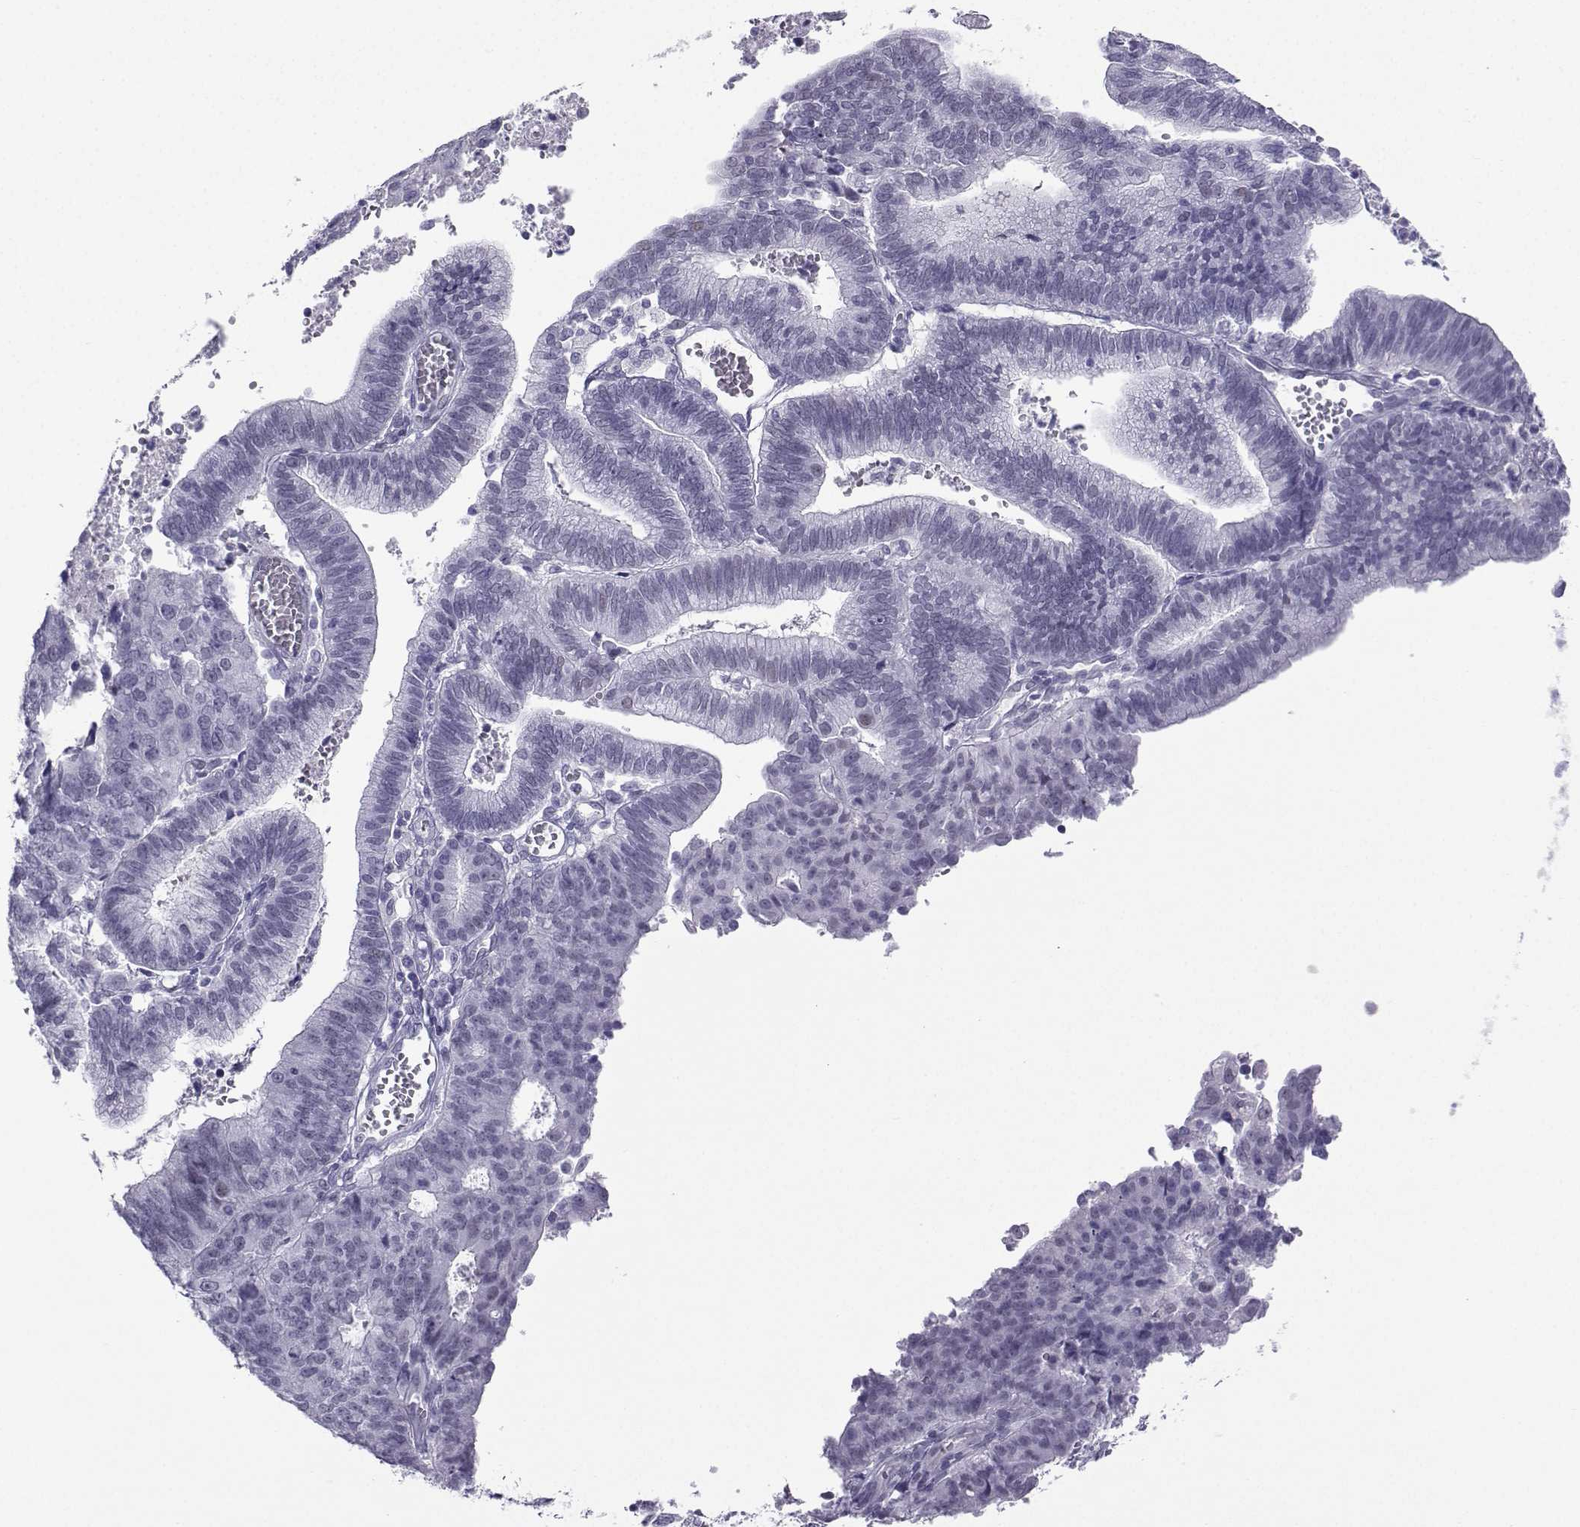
{"staining": {"intensity": "negative", "quantity": "none", "location": "none"}, "tissue": "endometrial cancer", "cell_type": "Tumor cells", "image_type": "cancer", "snomed": [{"axis": "morphology", "description": "Adenocarcinoma, NOS"}, {"axis": "topography", "description": "Endometrium"}], "caption": "Immunohistochemical staining of adenocarcinoma (endometrial) shows no significant staining in tumor cells.", "gene": "LORICRIN", "patient": {"sex": "female", "age": 82}}